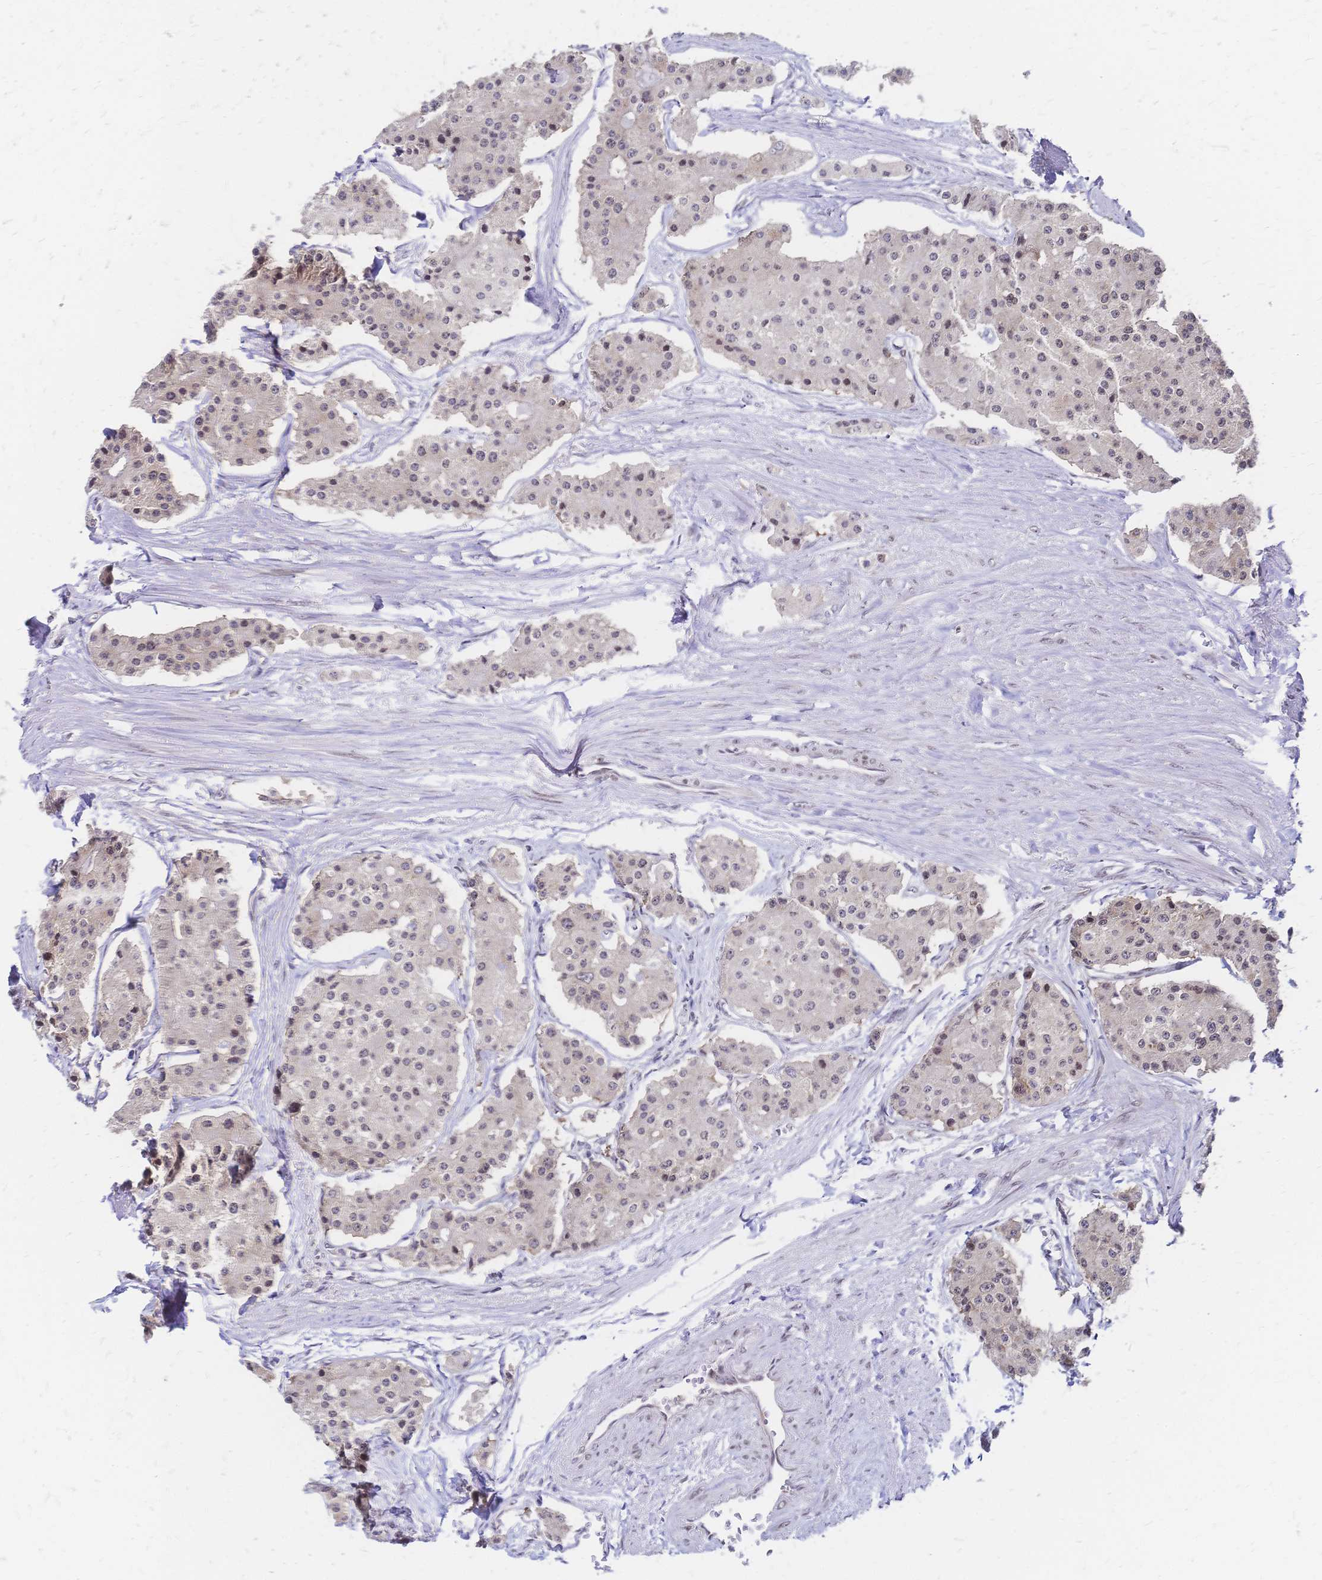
{"staining": {"intensity": "negative", "quantity": "none", "location": "none"}, "tissue": "carcinoid", "cell_type": "Tumor cells", "image_type": "cancer", "snomed": [{"axis": "morphology", "description": "Carcinoid, malignant, NOS"}, {"axis": "topography", "description": "Small intestine"}], "caption": "Immunohistochemistry (IHC) of carcinoid reveals no staining in tumor cells.", "gene": "CBX7", "patient": {"sex": "female", "age": 65}}